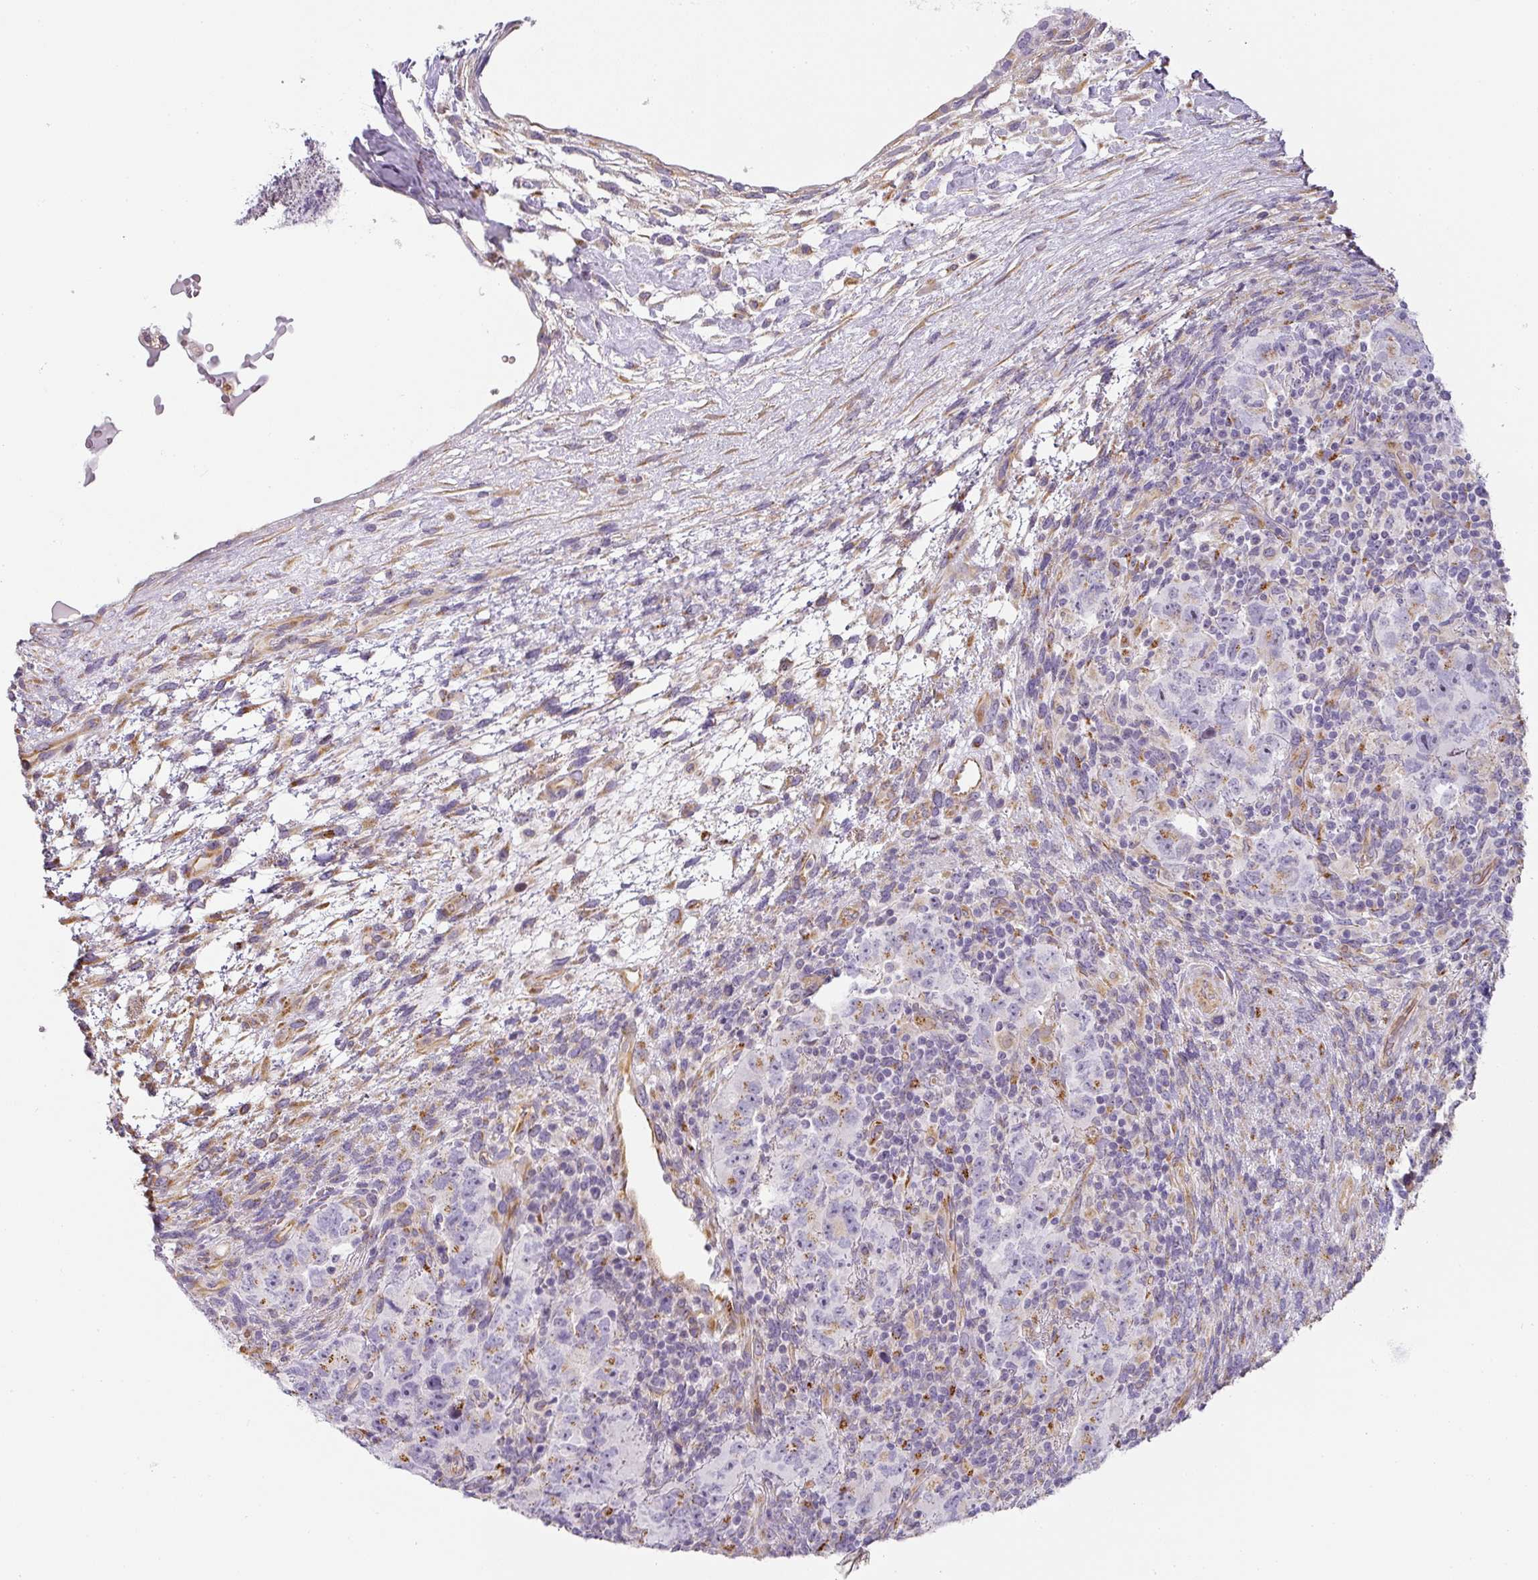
{"staining": {"intensity": "moderate", "quantity": "25%-75%", "location": "cytoplasmic/membranous"}, "tissue": "testis cancer", "cell_type": "Tumor cells", "image_type": "cancer", "snomed": [{"axis": "morphology", "description": "Carcinoma, Embryonal, NOS"}, {"axis": "topography", "description": "Testis"}], "caption": "Tumor cells demonstrate medium levels of moderate cytoplasmic/membranous staining in approximately 25%-75% of cells in testis embryonal carcinoma. (brown staining indicates protein expression, while blue staining denotes nuclei).", "gene": "ATP8B2", "patient": {"sex": "male", "age": 24}}